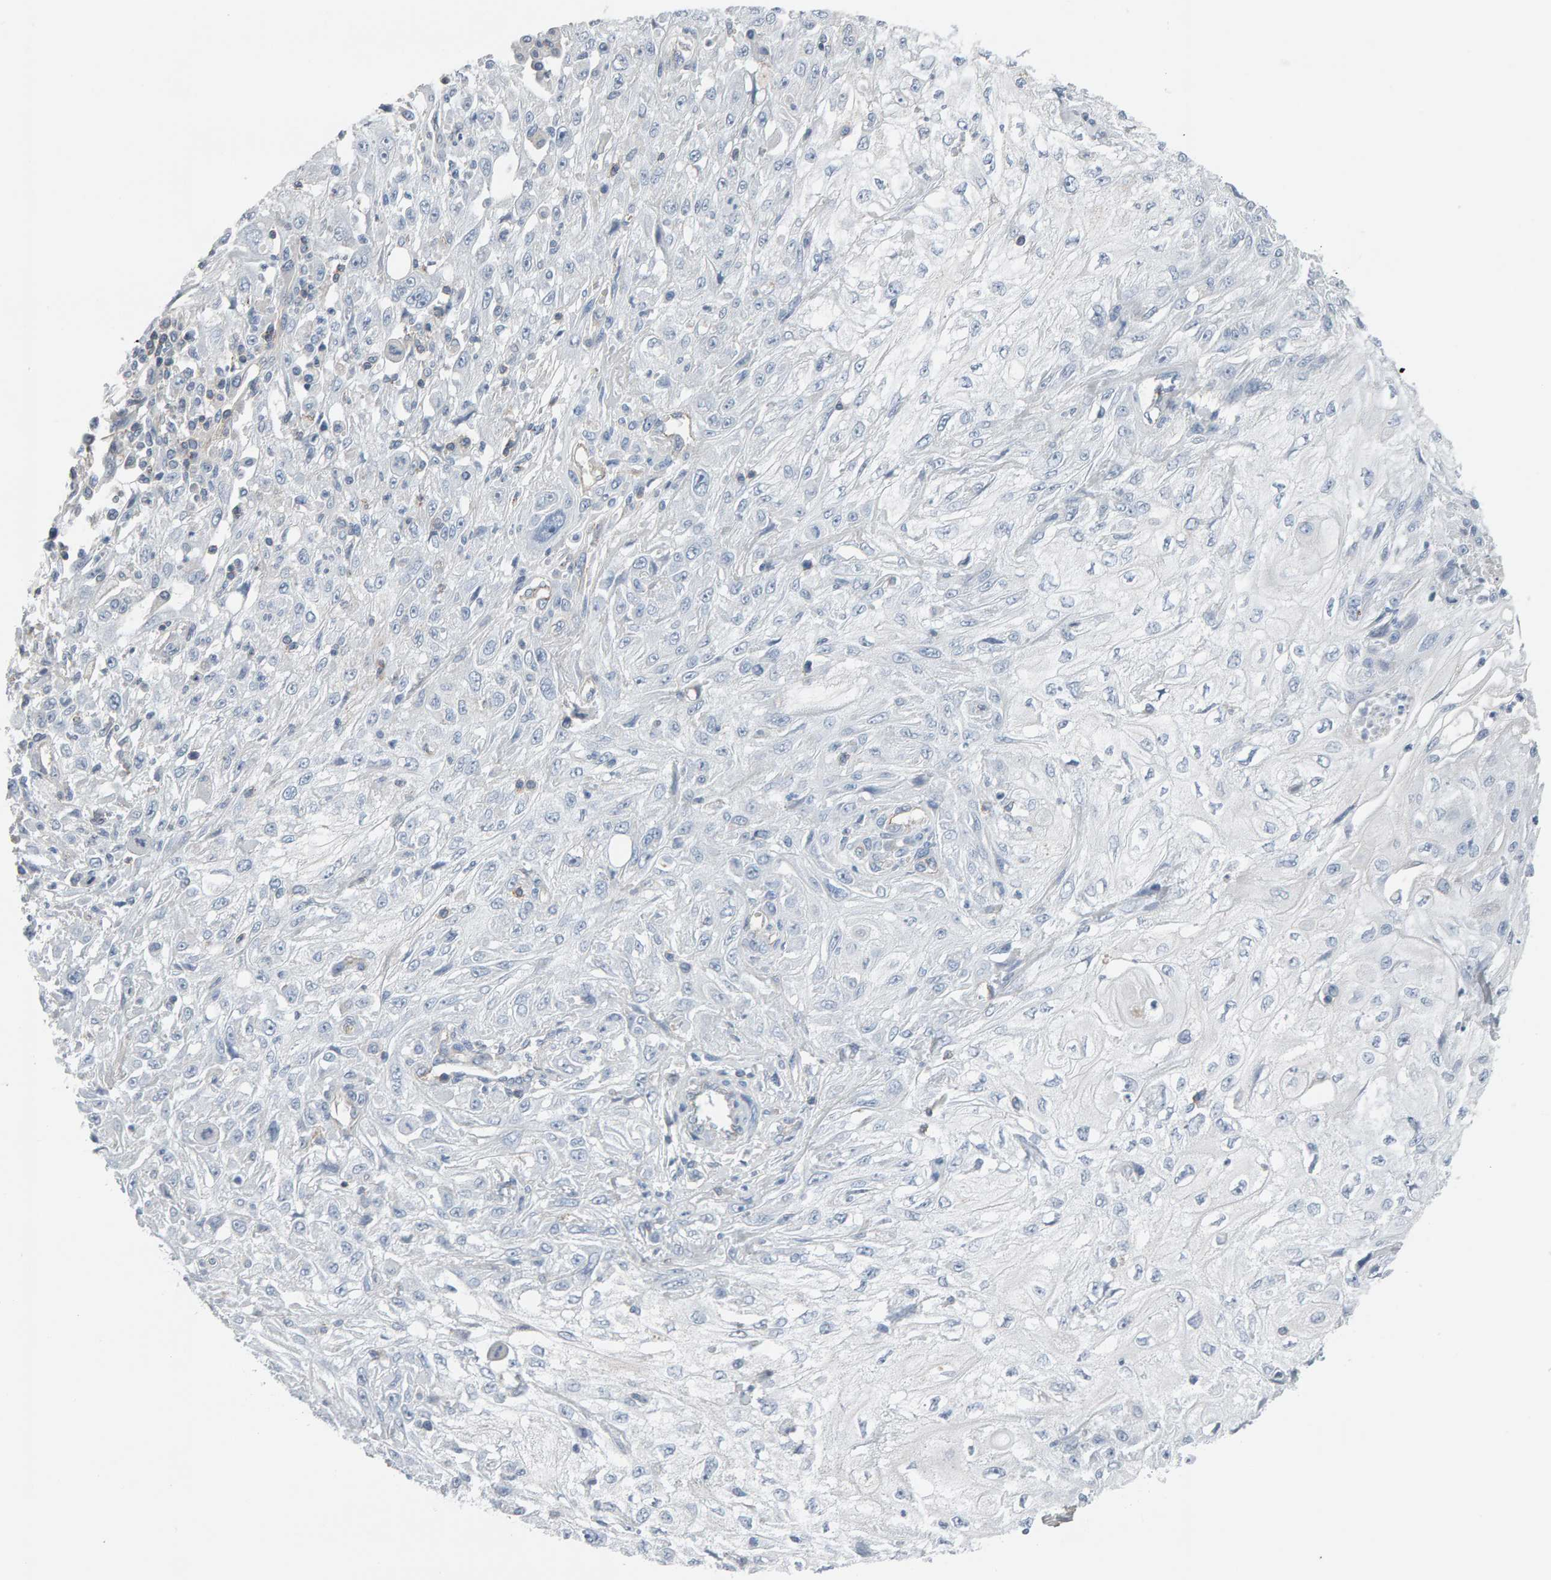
{"staining": {"intensity": "negative", "quantity": "none", "location": "none"}, "tissue": "skin cancer", "cell_type": "Tumor cells", "image_type": "cancer", "snomed": [{"axis": "morphology", "description": "Squamous cell carcinoma, NOS"}, {"axis": "morphology", "description": "Squamous cell carcinoma, metastatic, NOS"}, {"axis": "topography", "description": "Skin"}, {"axis": "topography", "description": "Lymph node"}], "caption": "This is a image of immunohistochemistry (IHC) staining of skin cancer, which shows no staining in tumor cells.", "gene": "FYN", "patient": {"sex": "male", "age": 75}}